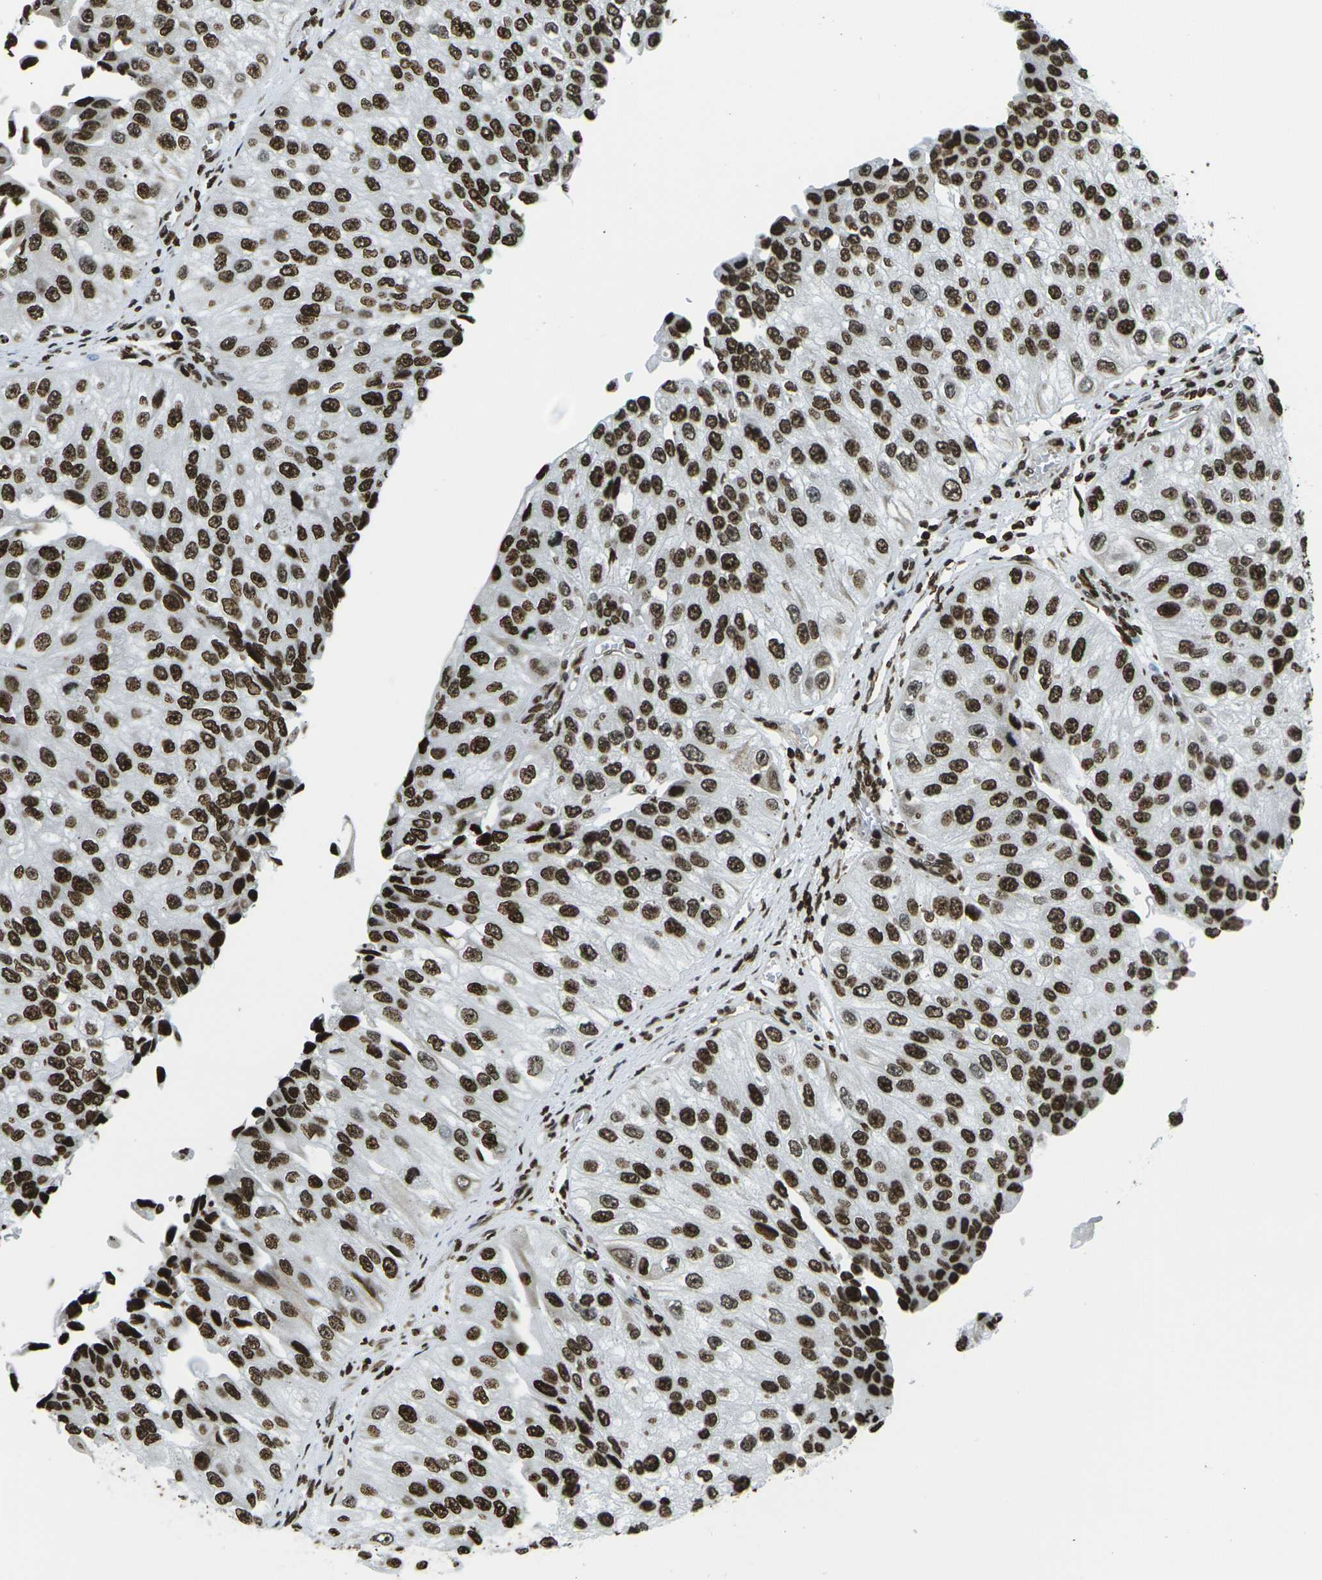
{"staining": {"intensity": "strong", "quantity": ">75%", "location": "nuclear"}, "tissue": "urothelial cancer", "cell_type": "Tumor cells", "image_type": "cancer", "snomed": [{"axis": "morphology", "description": "Urothelial carcinoma, High grade"}, {"axis": "topography", "description": "Kidney"}, {"axis": "topography", "description": "Urinary bladder"}], "caption": "Human urothelial carcinoma (high-grade) stained for a protein (brown) demonstrates strong nuclear positive expression in about >75% of tumor cells.", "gene": "H1-2", "patient": {"sex": "male", "age": 77}}